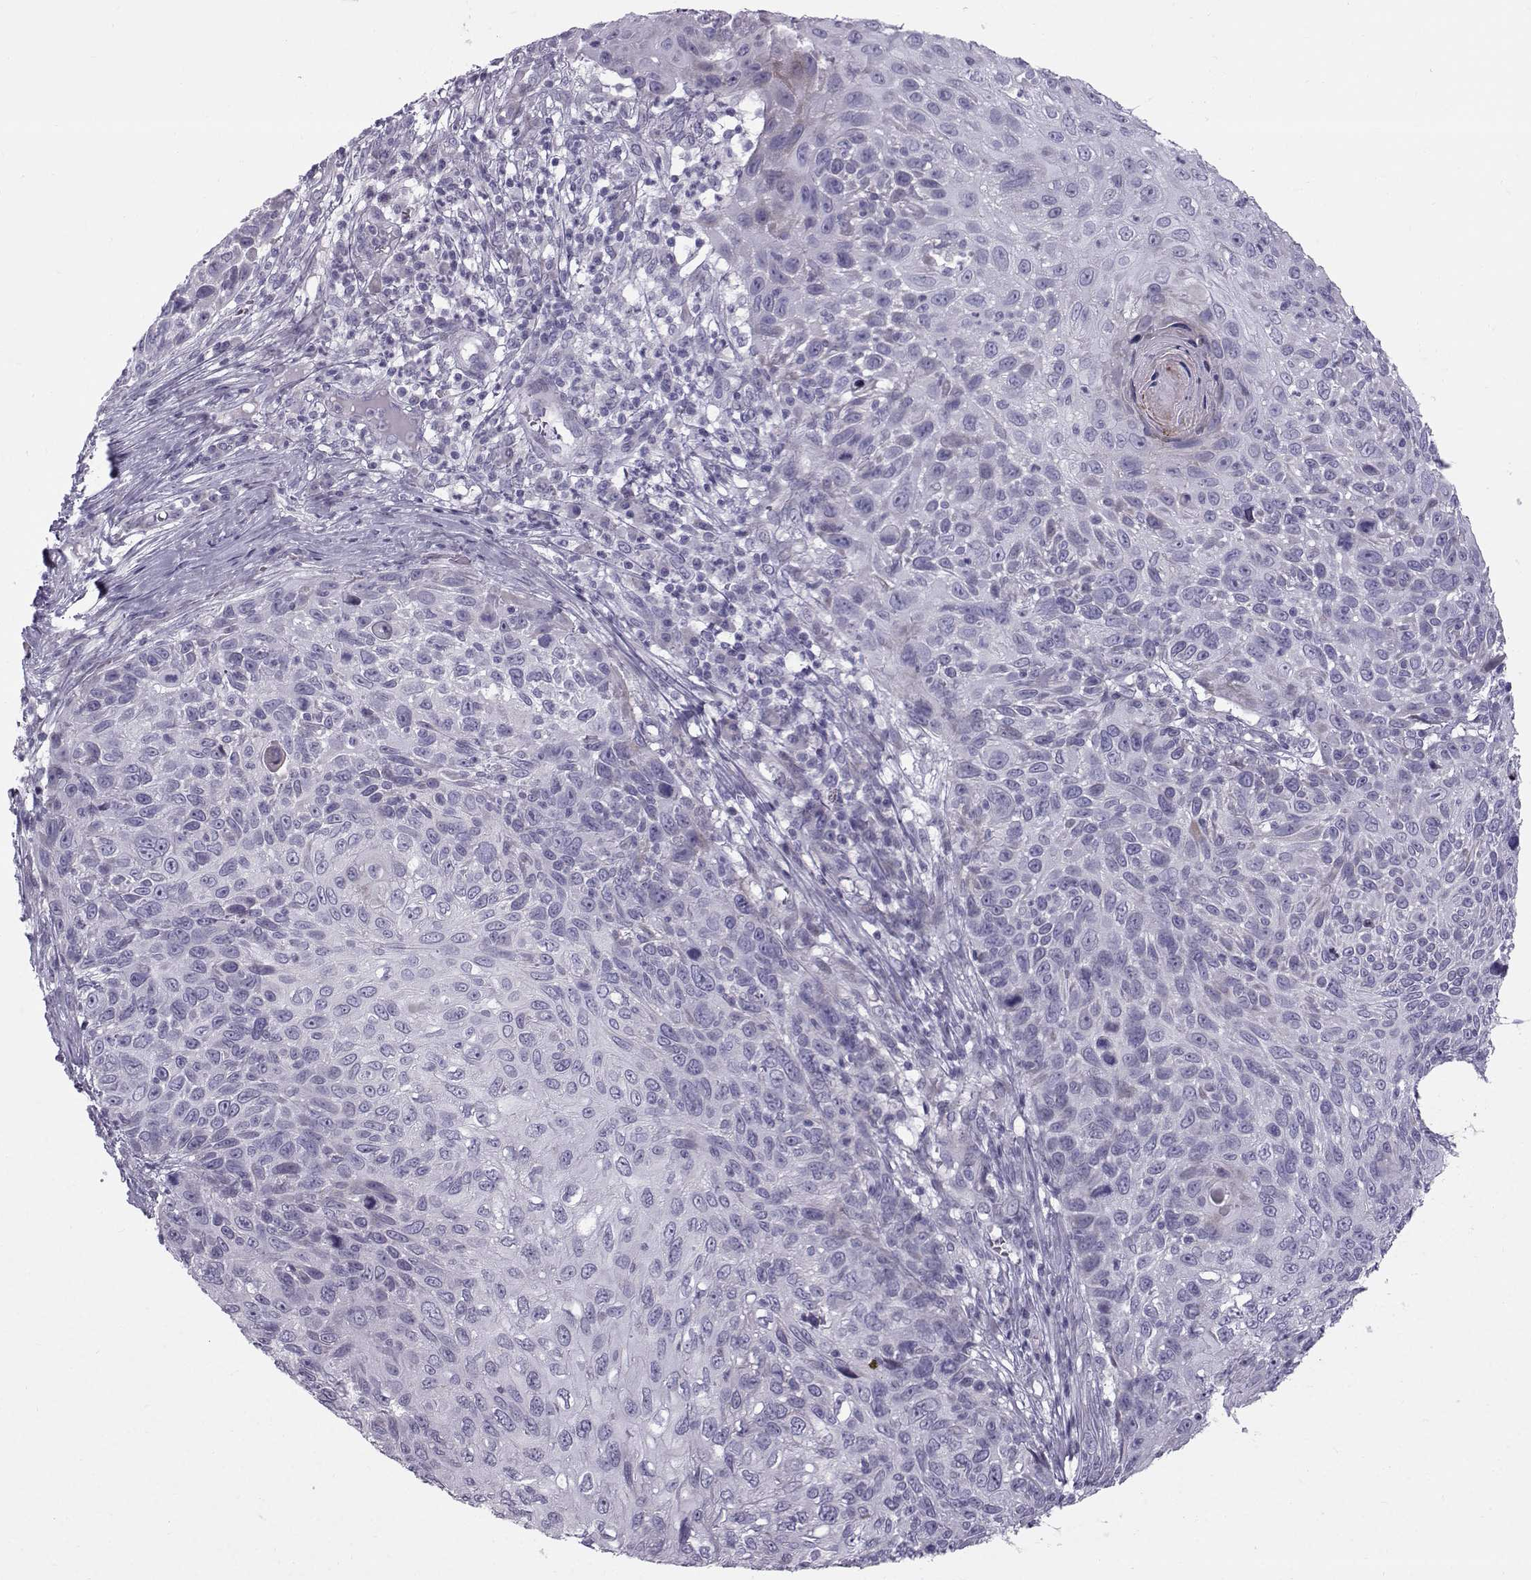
{"staining": {"intensity": "negative", "quantity": "none", "location": "none"}, "tissue": "skin cancer", "cell_type": "Tumor cells", "image_type": "cancer", "snomed": [{"axis": "morphology", "description": "Squamous cell carcinoma, NOS"}, {"axis": "topography", "description": "Skin"}], "caption": "This is an IHC photomicrograph of skin cancer (squamous cell carcinoma). There is no staining in tumor cells.", "gene": "DMRT3", "patient": {"sex": "male", "age": 92}}